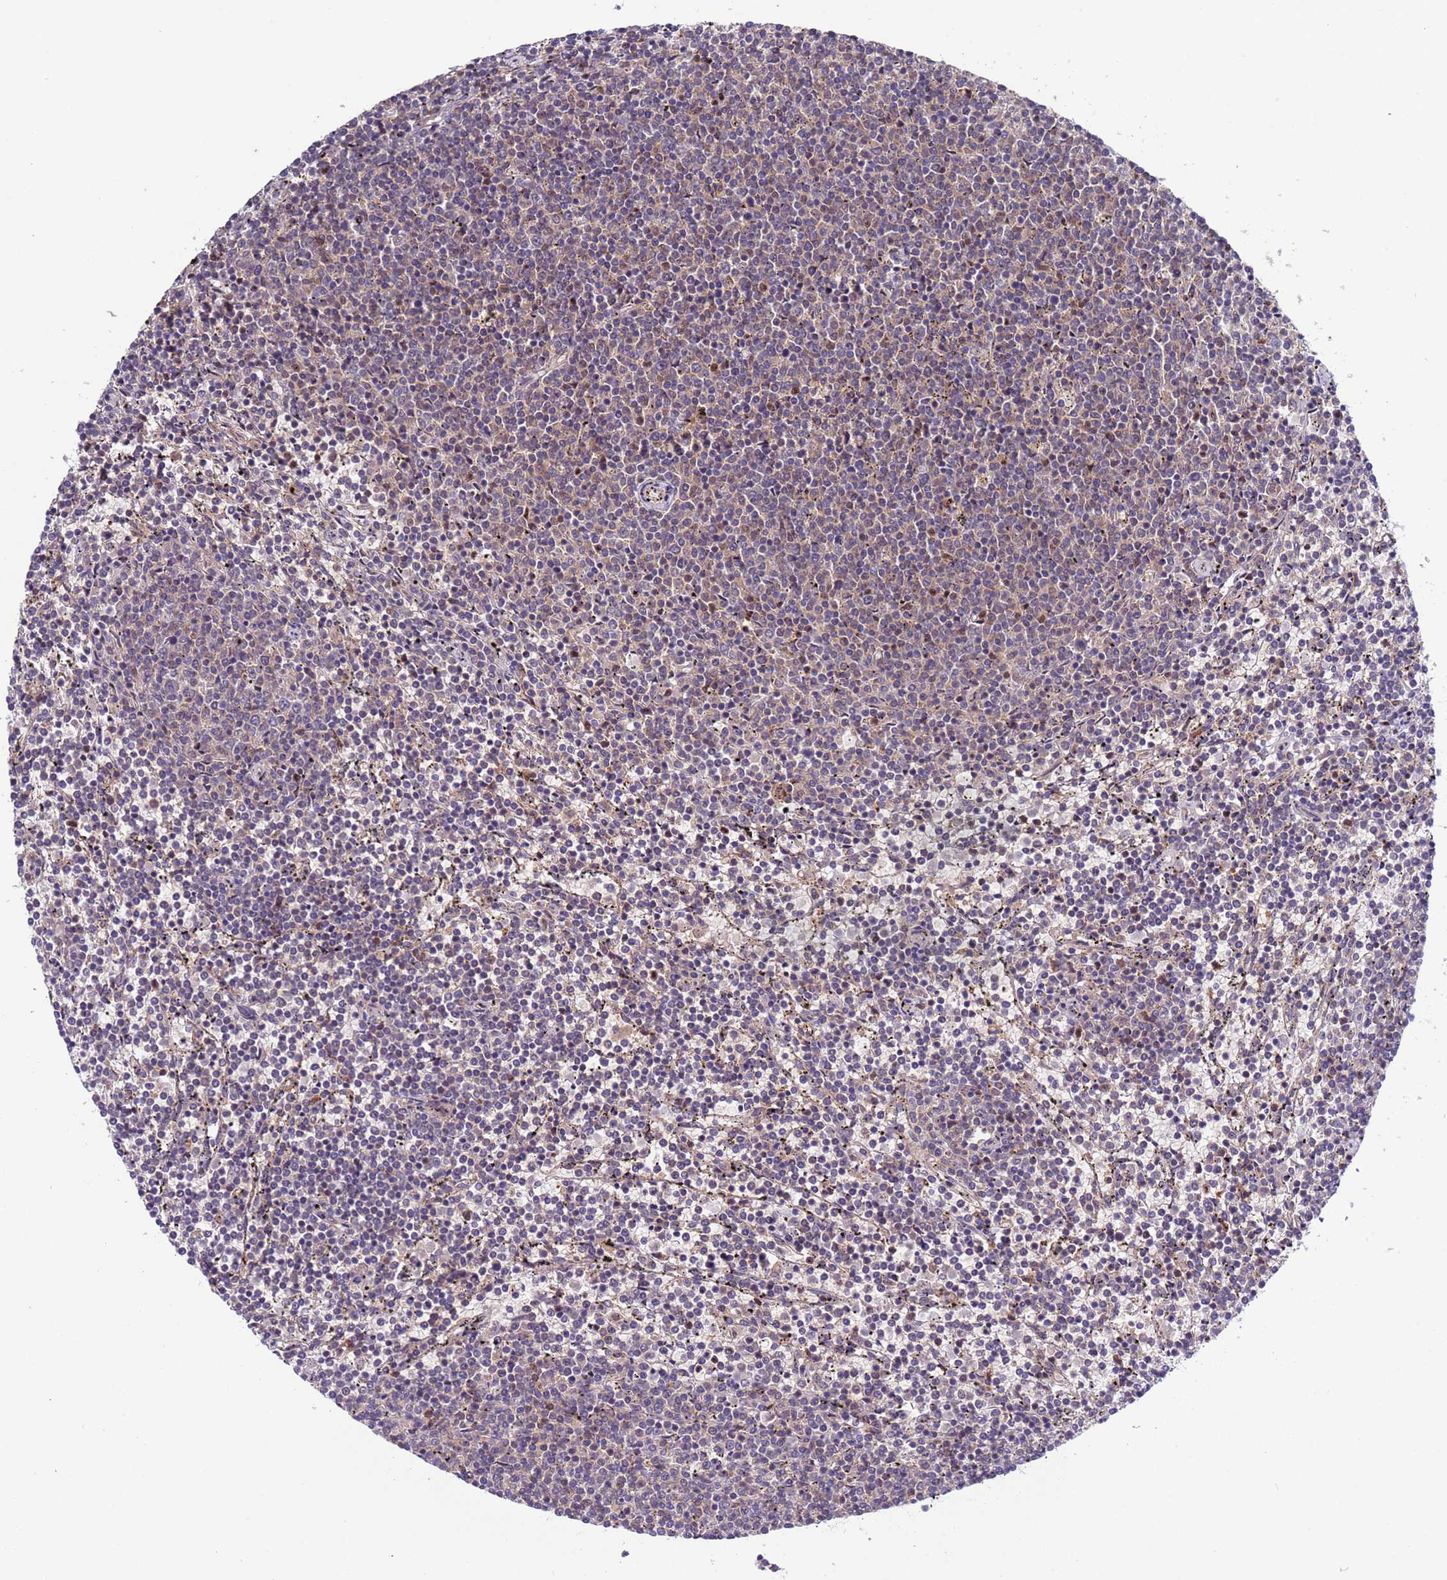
{"staining": {"intensity": "negative", "quantity": "none", "location": "none"}, "tissue": "lymphoma", "cell_type": "Tumor cells", "image_type": "cancer", "snomed": [{"axis": "morphology", "description": "Malignant lymphoma, non-Hodgkin's type, Low grade"}, {"axis": "topography", "description": "Spleen"}], "caption": "Lymphoma stained for a protein using IHC reveals no staining tumor cells.", "gene": "PARP16", "patient": {"sex": "female", "age": 50}}